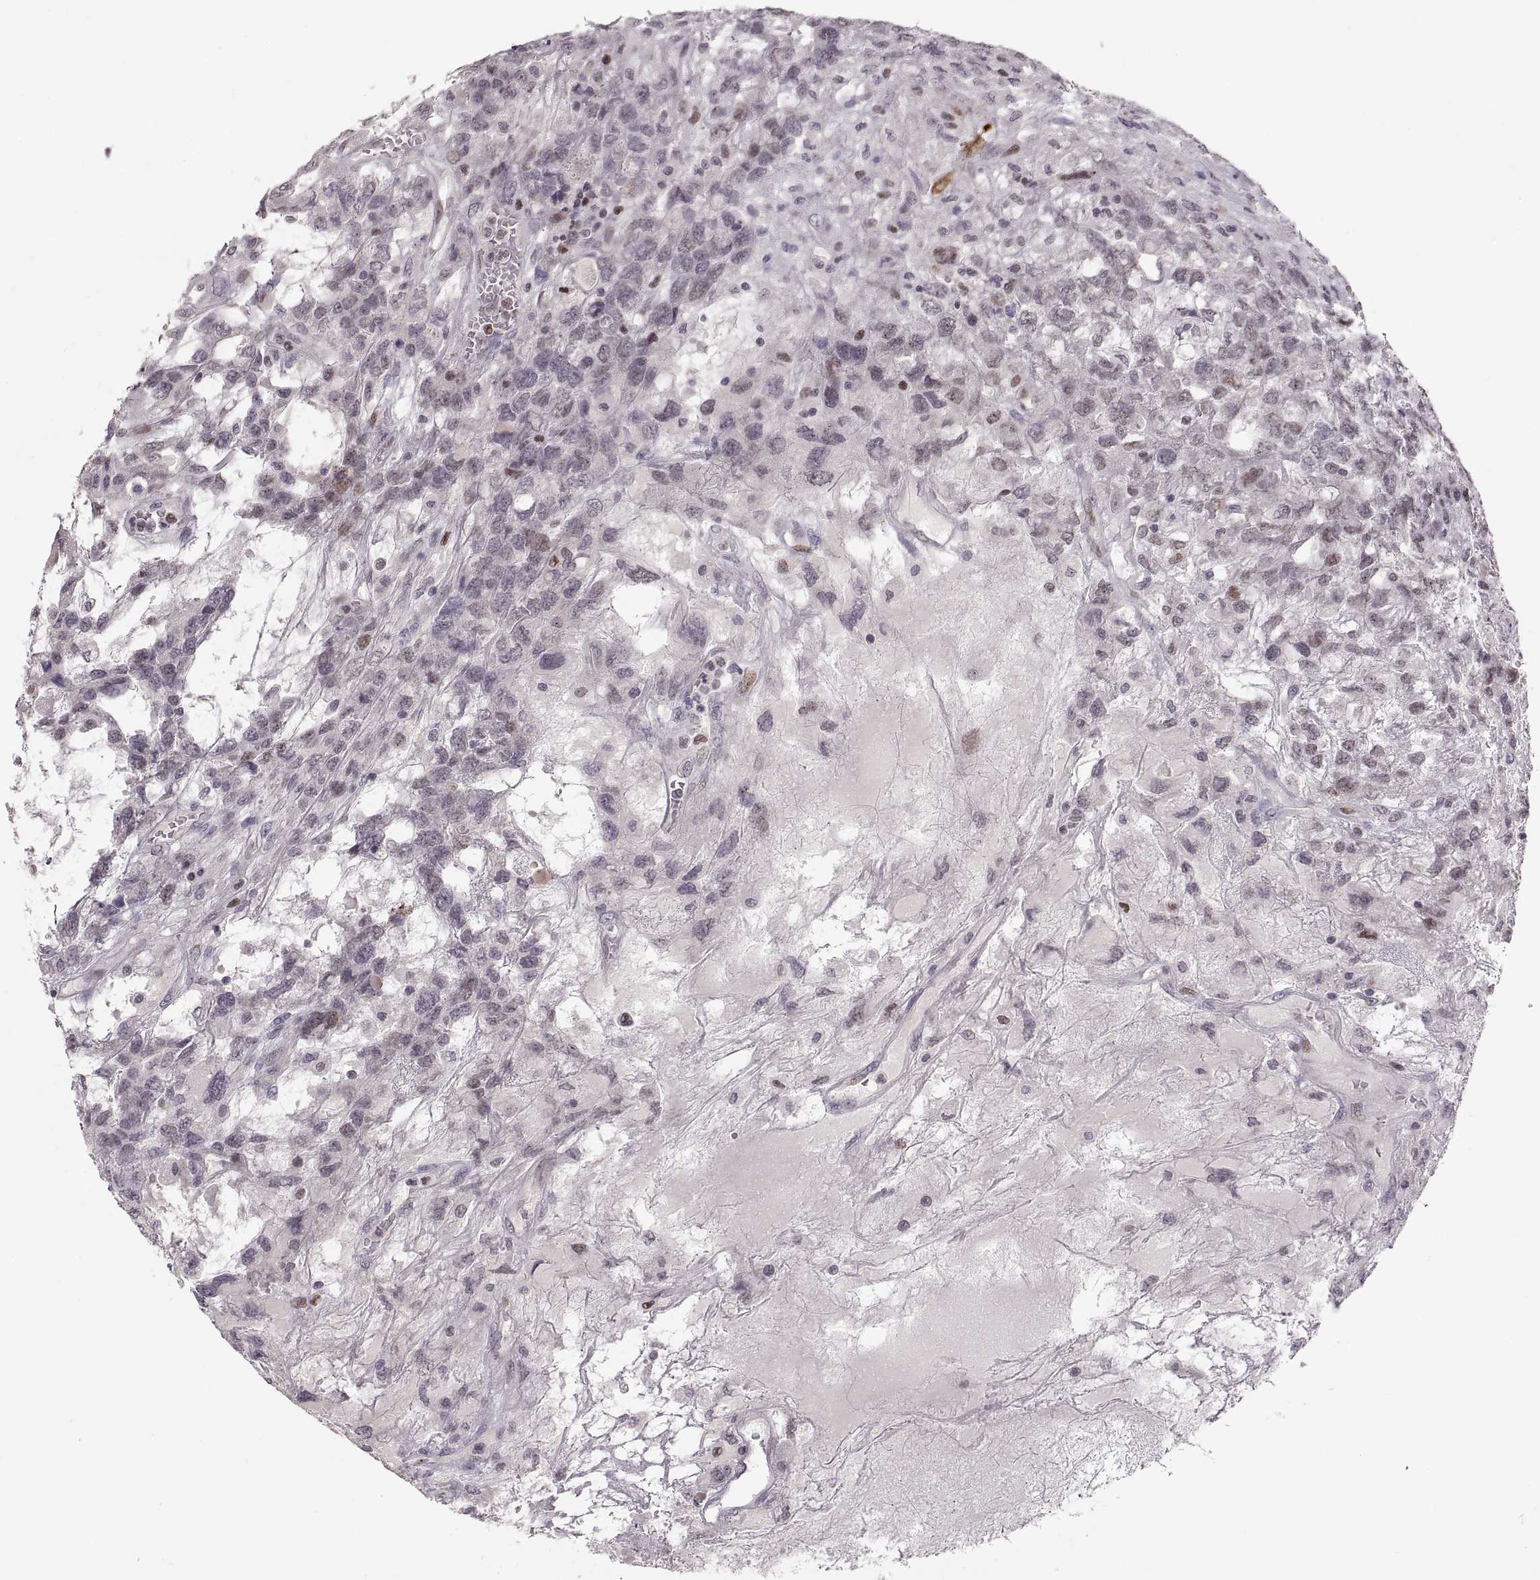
{"staining": {"intensity": "negative", "quantity": "none", "location": "none"}, "tissue": "testis cancer", "cell_type": "Tumor cells", "image_type": "cancer", "snomed": [{"axis": "morphology", "description": "Seminoma, NOS"}, {"axis": "topography", "description": "Testis"}], "caption": "Tumor cells show no significant expression in testis seminoma.", "gene": "SNAI1", "patient": {"sex": "male", "age": 52}}